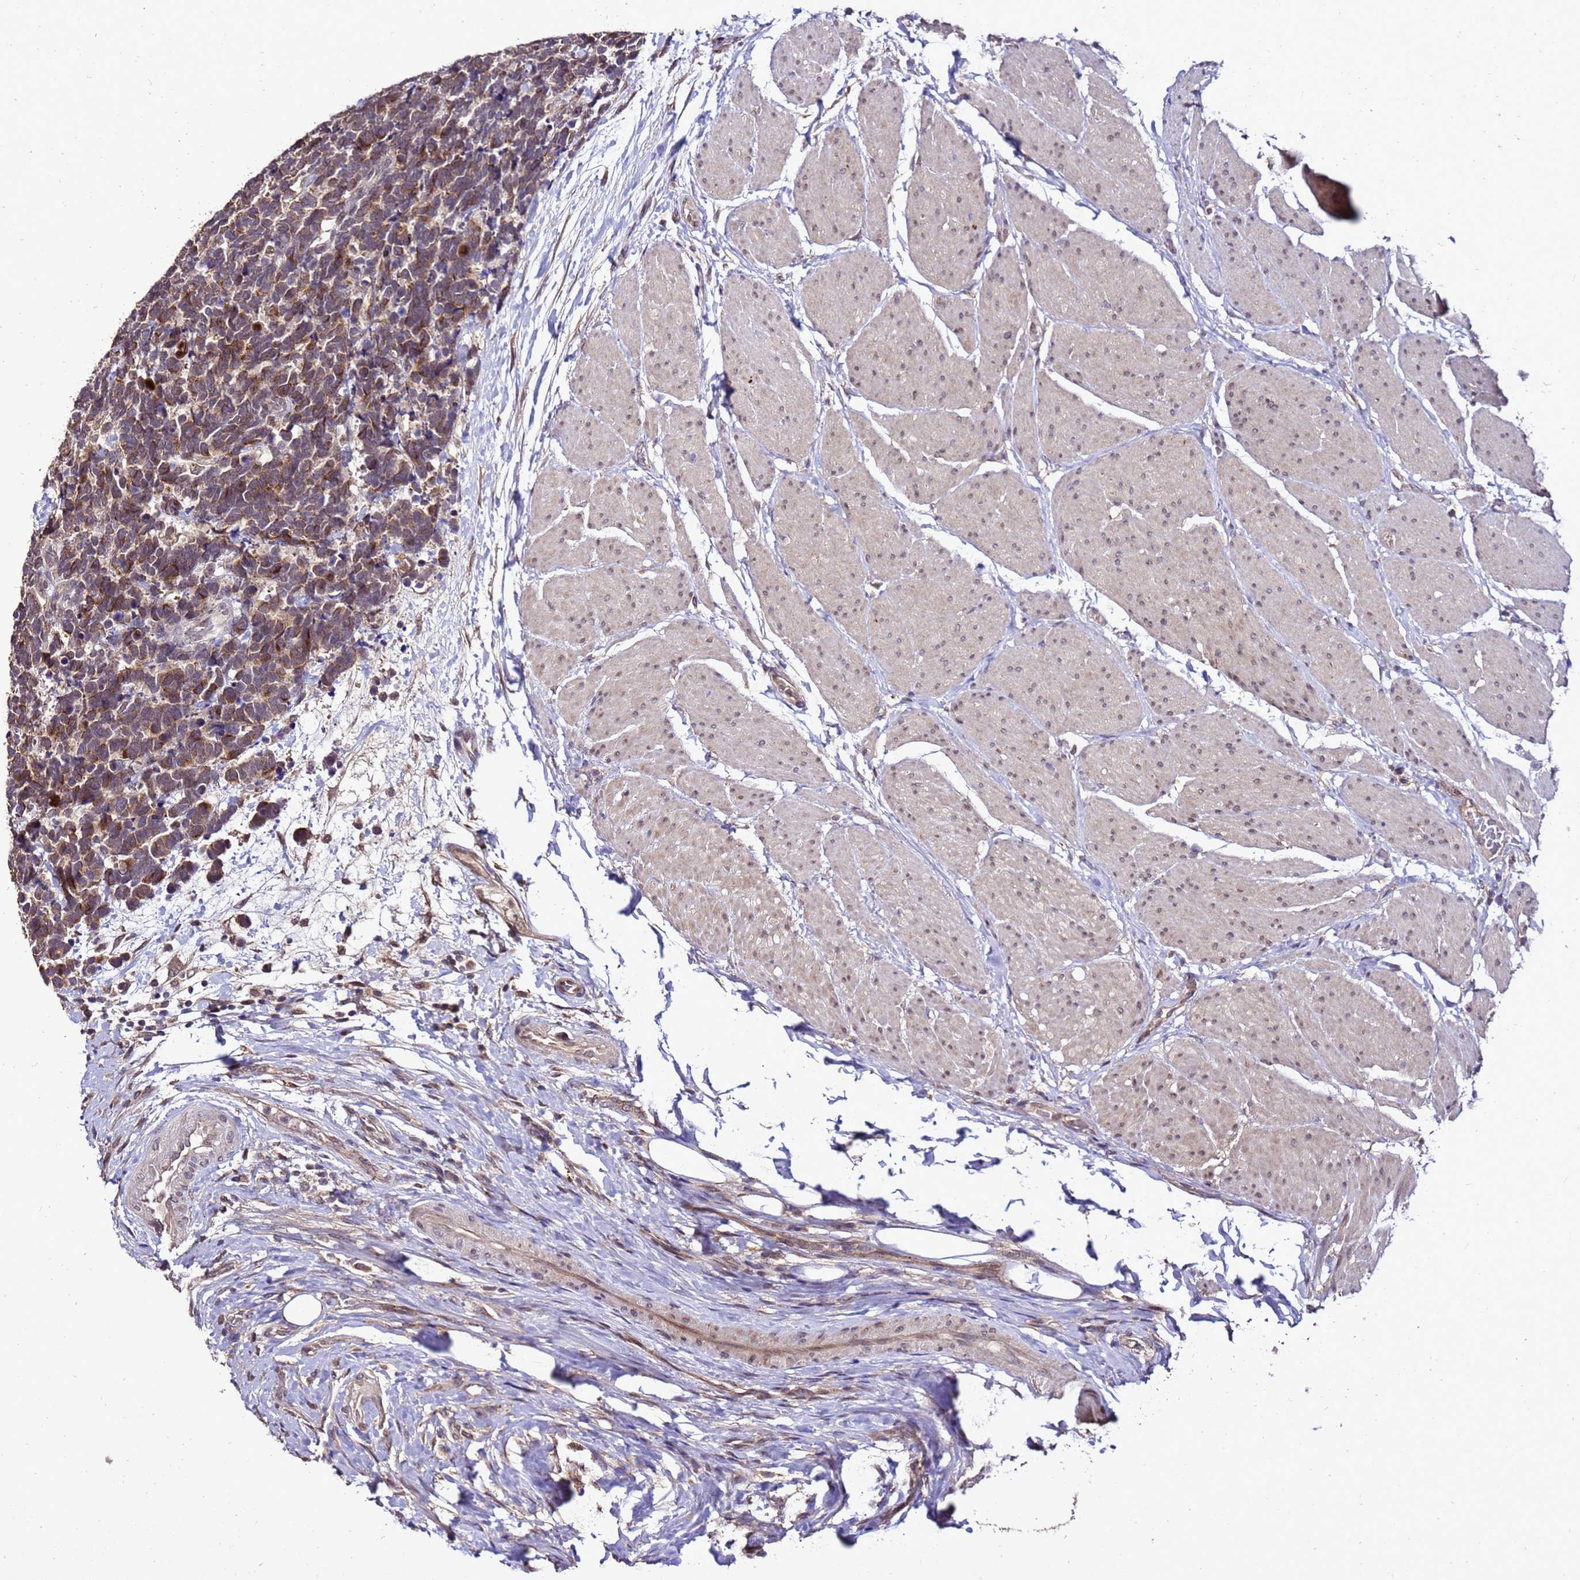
{"staining": {"intensity": "moderate", "quantity": ">75%", "location": "cytoplasmic/membranous"}, "tissue": "carcinoid", "cell_type": "Tumor cells", "image_type": "cancer", "snomed": [{"axis": "morphology", "description": "Carcinoma, NOS"}, {"axis": "morphology", "description": "Carcinoid, malignant, NOS"}, {"axis": "topography", "description": "Urinary bladder"}], "caption": "There is medium levels of moderate cytoplasmic/membranous staining in tumor cells of carcinoma, as demonstrated by immunohistochemical staining (brown color).", "gene": "ZNF329", "patient": {"sex": "male", "age": 57}}